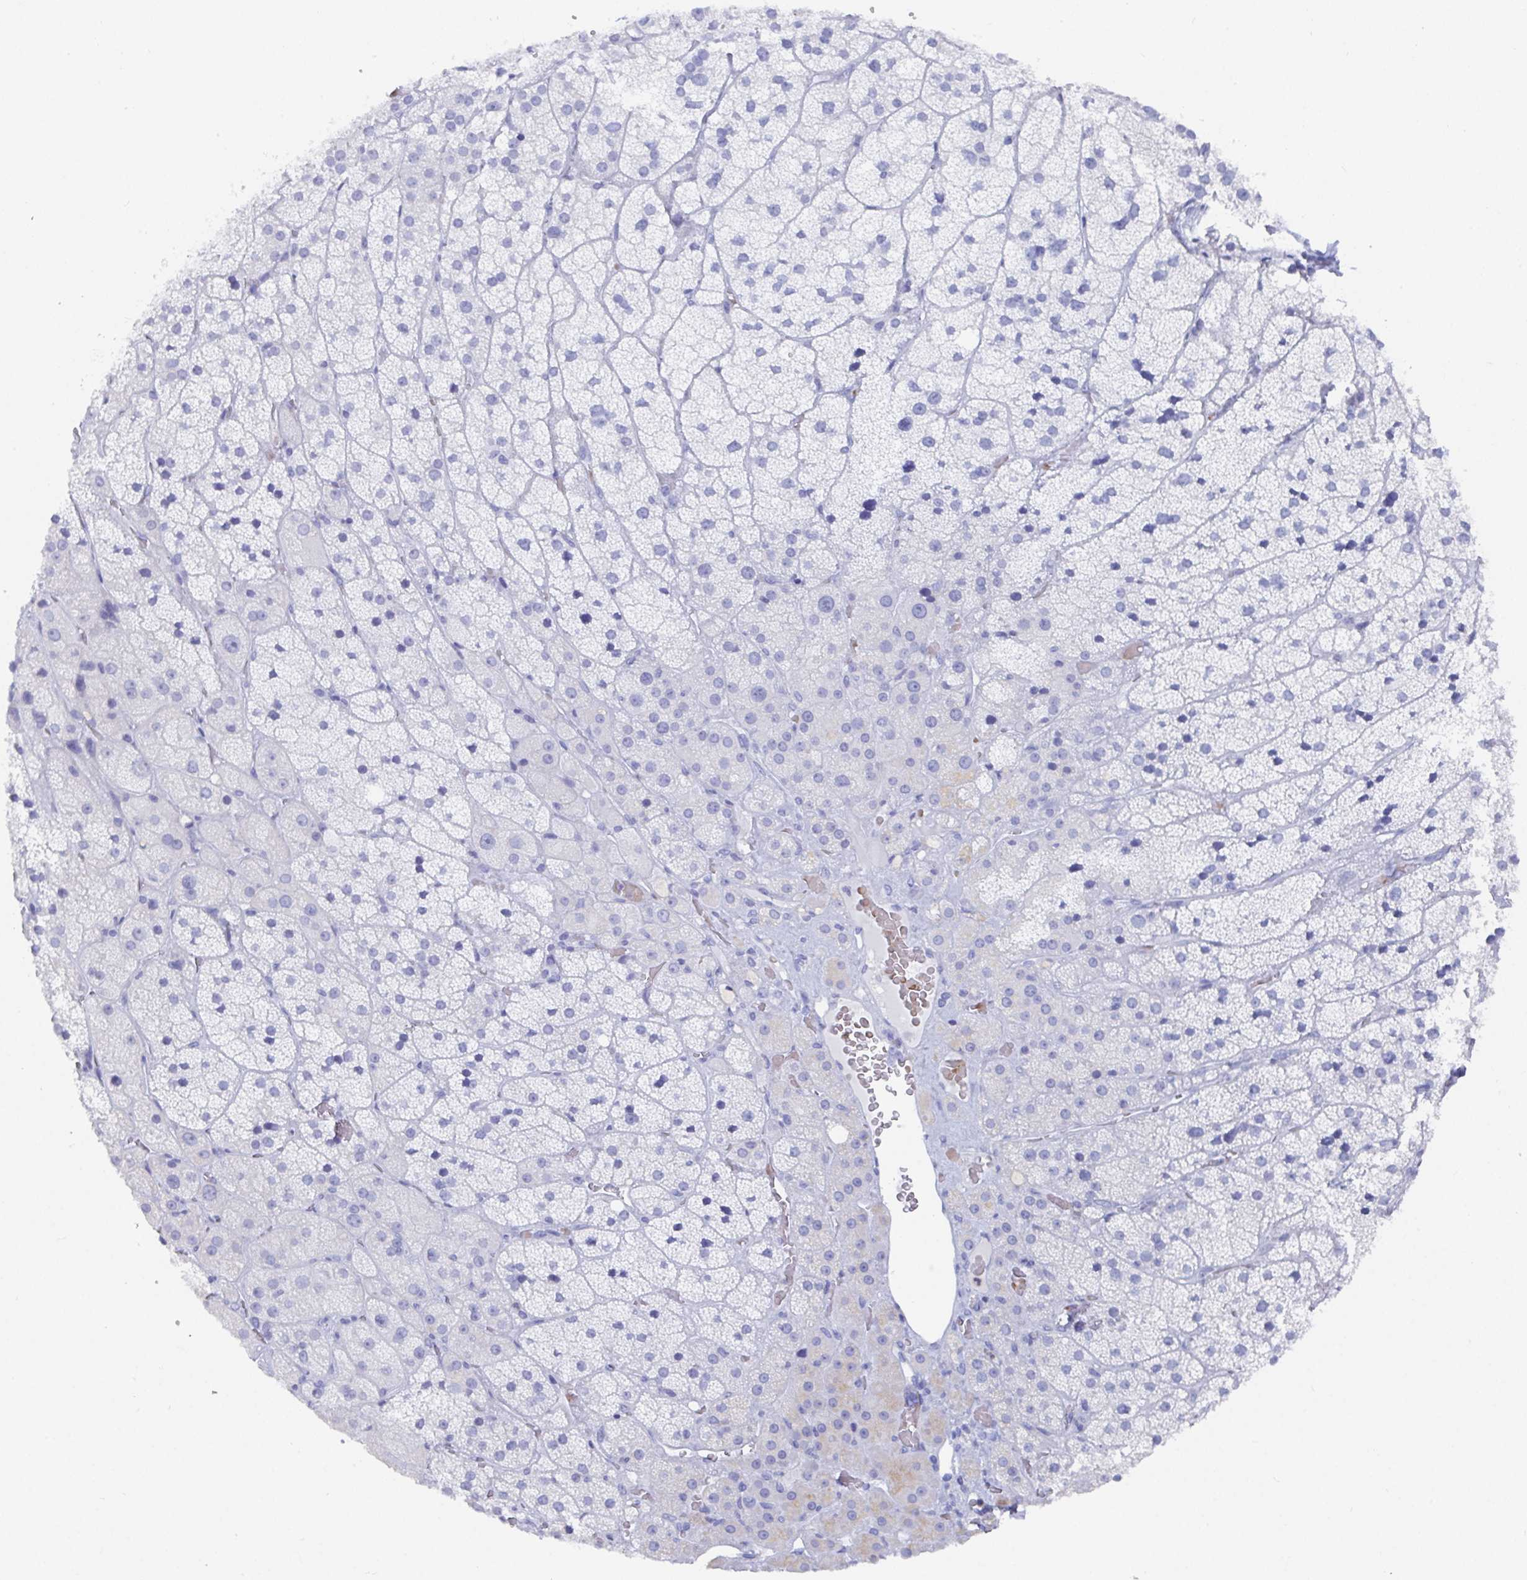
{"staining": {"intensity": "negative", "quantity": "none", "location": "none"}, "tissue": "adrenal gland", "cell_type": "Glandular cells", "image_type": "normal", "snomed": [{"axis": "morphology", "description": "Normal tissue, NOS"}, {"axis": "topography", "description": "Adrenal gland"}], "caption": "Glandular cells show no significant staining in unremarkable adrenal gland. (DAB immunohistochemistry visualized using brightfield microscopy, high magnification).", "gene": "CLDN8", "patient": {"sex": "male", "age": 57}}